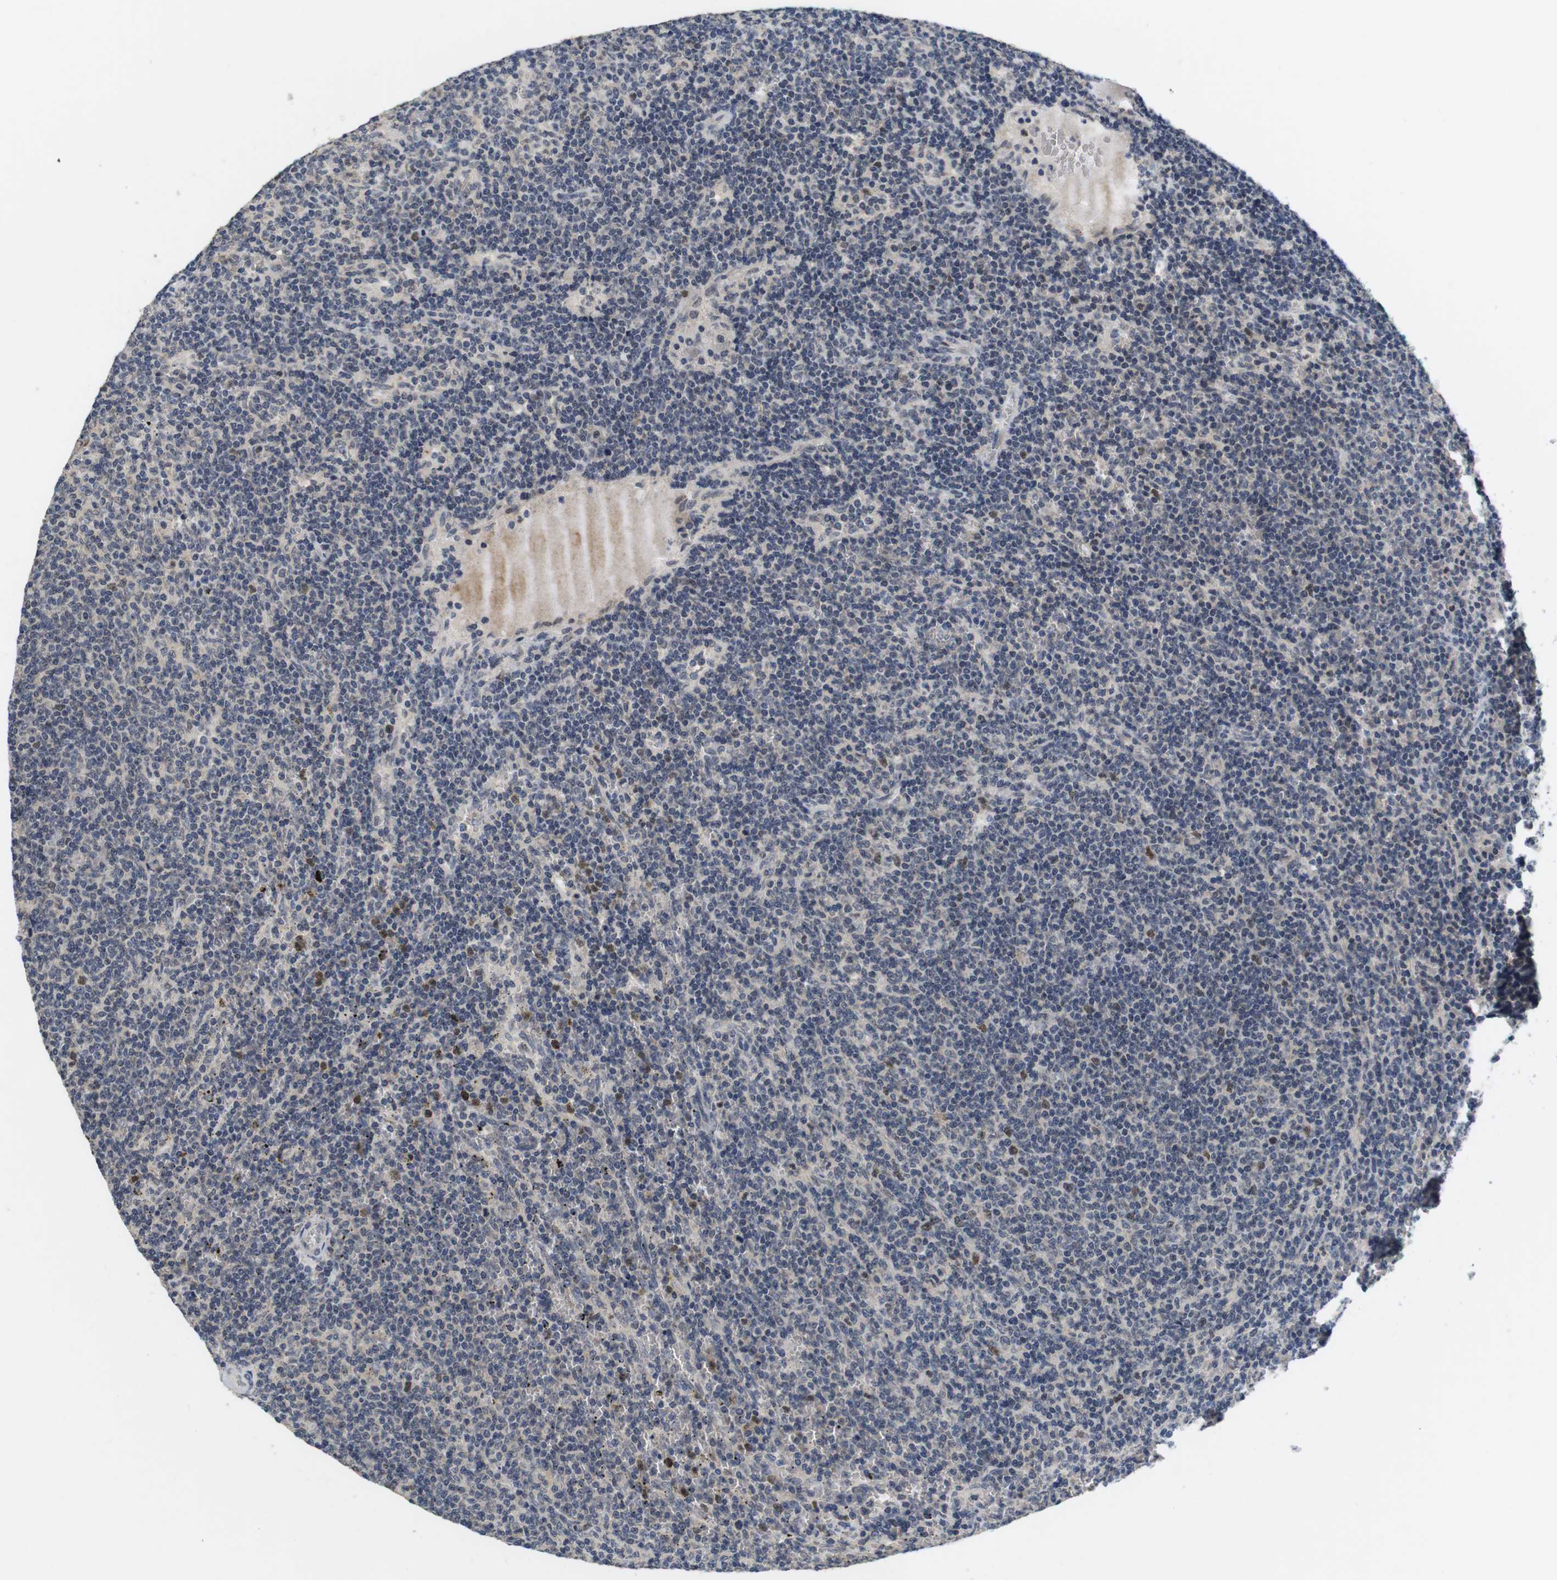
{"staining": {"intensity": "moderate", "quantity": "<25%", "location": "nuclear"}, "tissue": "lymphoma", "cell_type": "Tumor cells", "image_type": "cancer", "snomed": [{"axis": "morphology", "description": "Malignant lymphoma, non-Hodgkin's type, Low grade"}, {"axis": "topography", "description": "Spleen"}], "caption": "The histopathology image reveals staining of malignant lymphoma, non-Hodgkin's type (low-grade), revealing moderate nuclear protein positivity (brown color) within tumor cells.", "gene": "SKP2", "patient": {"sex": "female", "age": 50}}